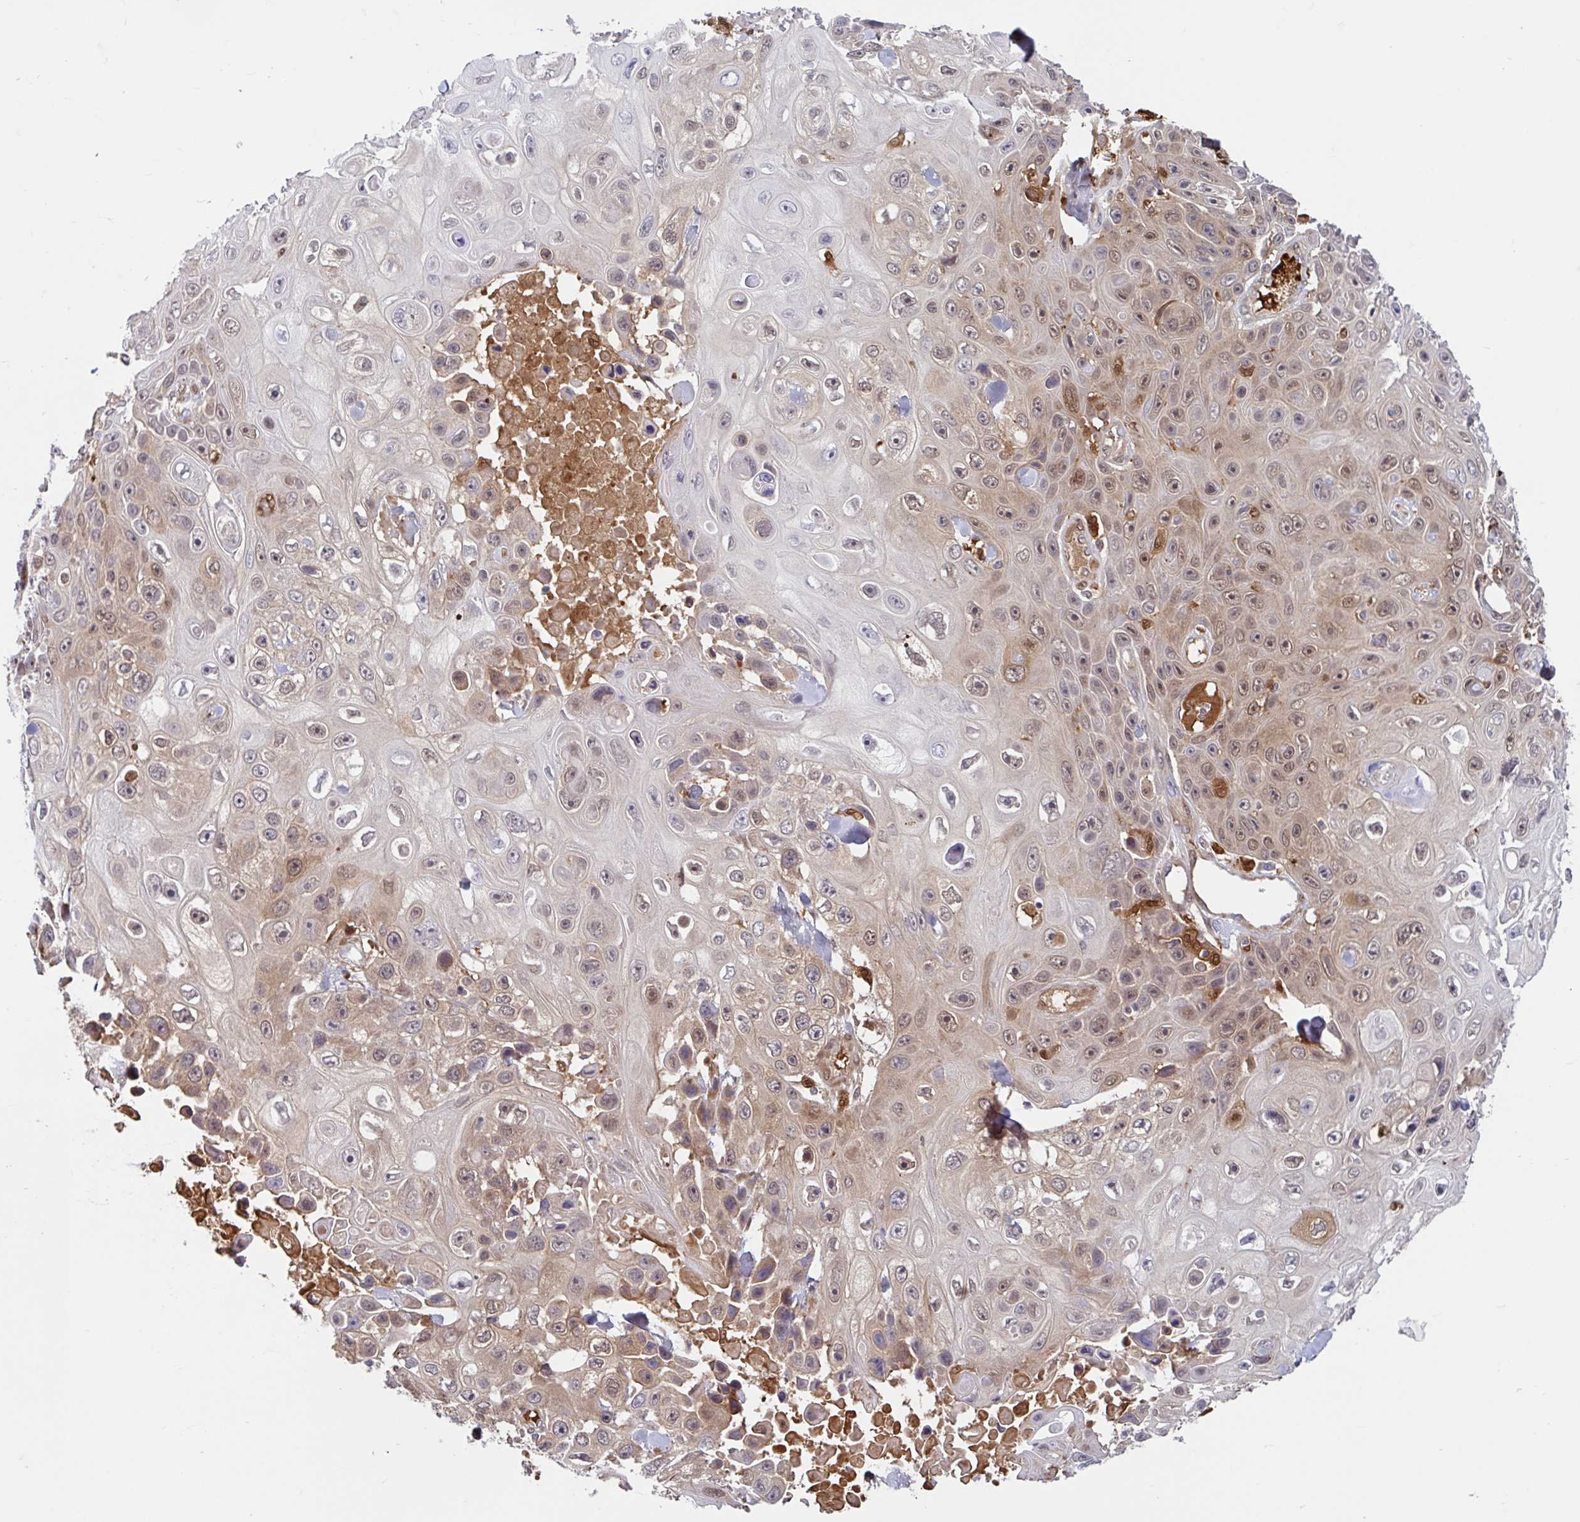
{"staining": {"intensity": "weak", "quantity": "<25%", "location": "cytoplasmic/membranous,nuclear"}, "tissue": "skin cancer", "cell_type": "Tumor cells", "image_type": "cancer", "snomed": [{"axis": "morphology", "description": "Squamous cell carcinoma, NOS"}, {"axis": "topography", "description": "Skin"}], "caption": "Immunohistochemistry micrograph of squamous cell carcinoma (skin) stained for a protein (brown), which exhibits no positivity in tumor cells.", "gene": "BLVRA", "patient": {"sex": "male", "age": 82}}